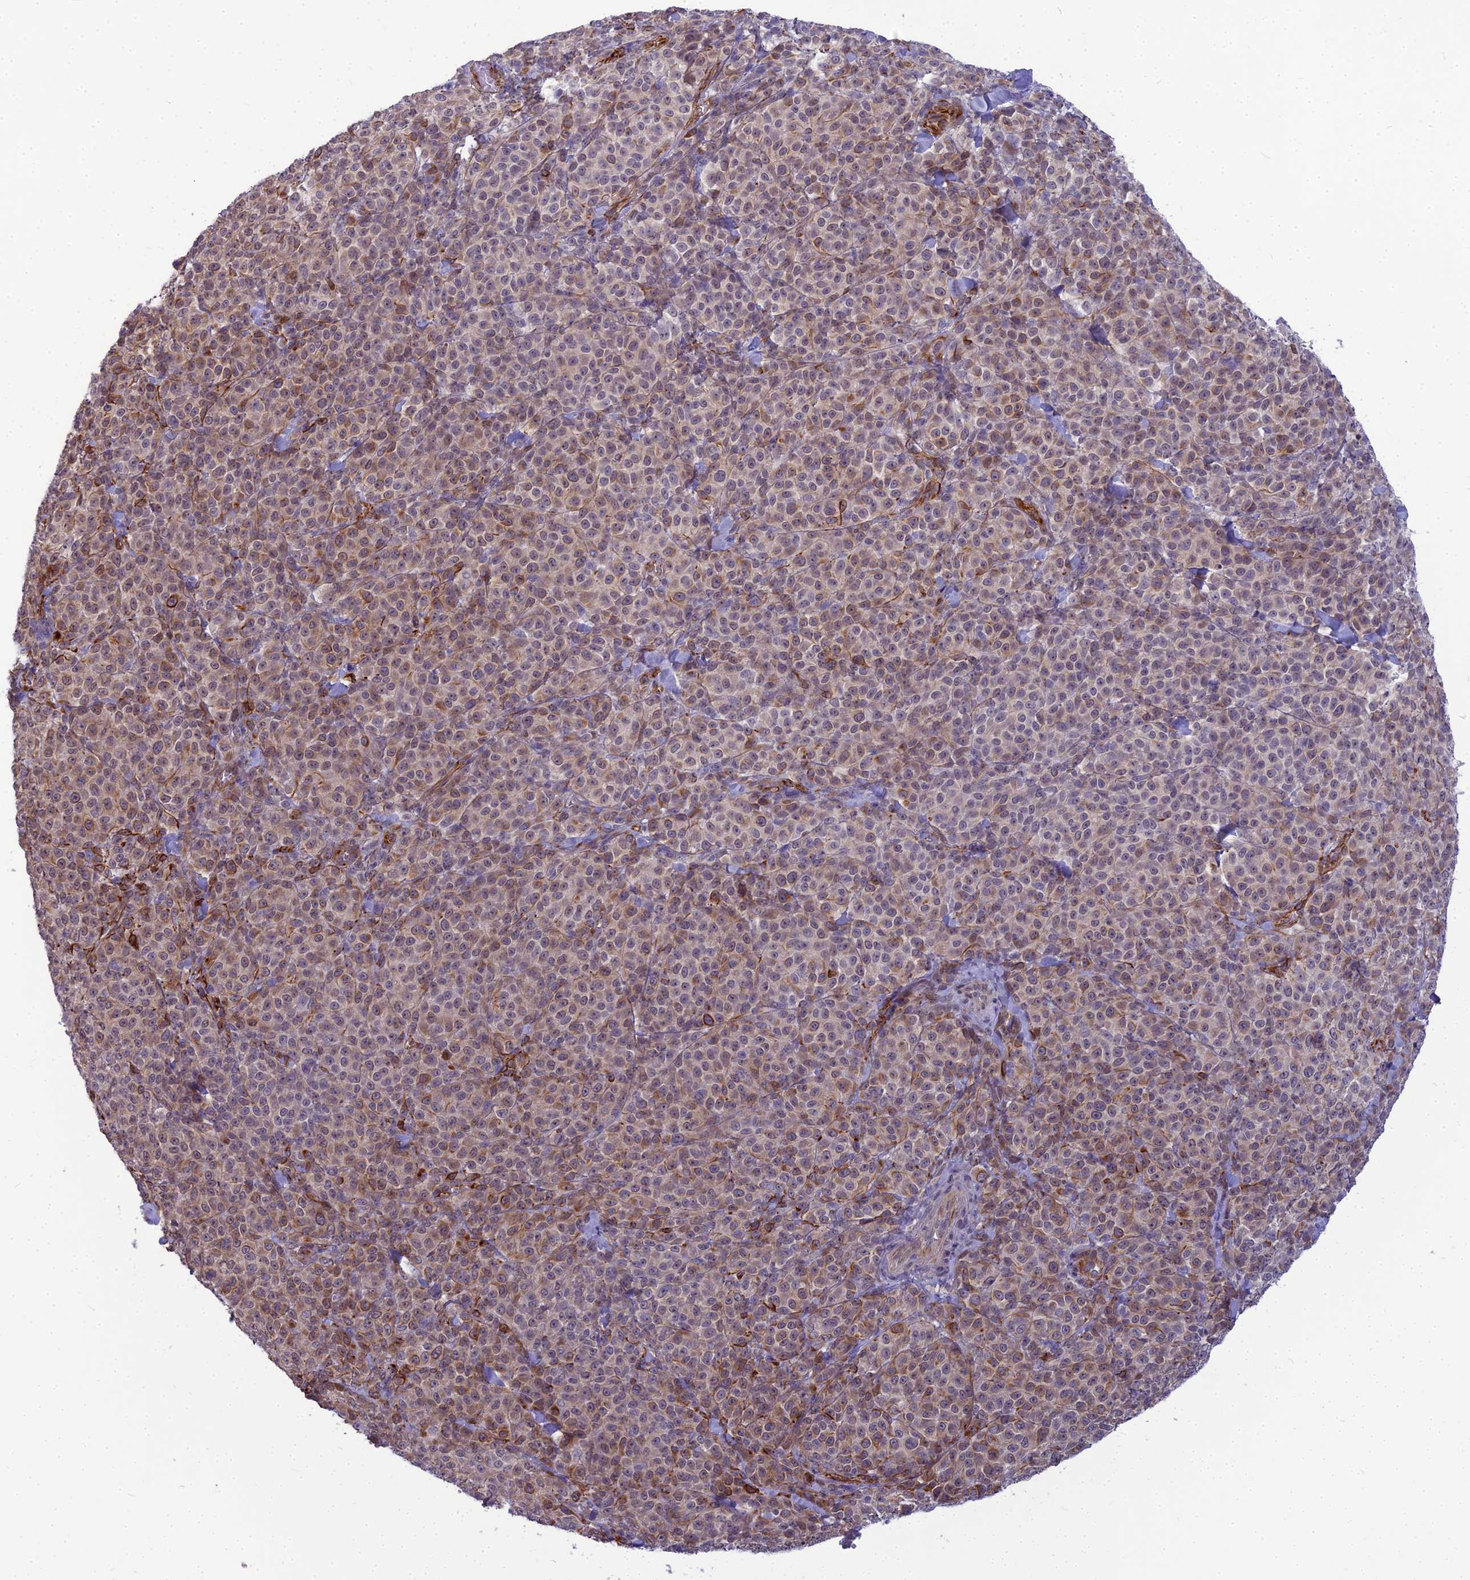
{"staining": {"intensity": "weak", "quantity": "25%-75%", "location": "nuclear"}, "tissue": "melanoma", "cell_type": "Tumor cells", "image_type": "cancer", "snomed": [{"axis": "morphology", "description": "Normal tissue, NOS"}, {"axis": "morphology", "description": "Malignant melanoma, NOS"}, {"axis": "topography", "description": "Skin"}], "caption": "High-magnification brightfield microscopy of malignant melanoma stained with DAB (brown) and counterstained with hematoxylin (blue). tumor cells exhibit weak nuclear positivity is appreciated in approximately25%-75% of cells.", "gene": "RGL3", "patient": {"sex": "female", "age": 34}}